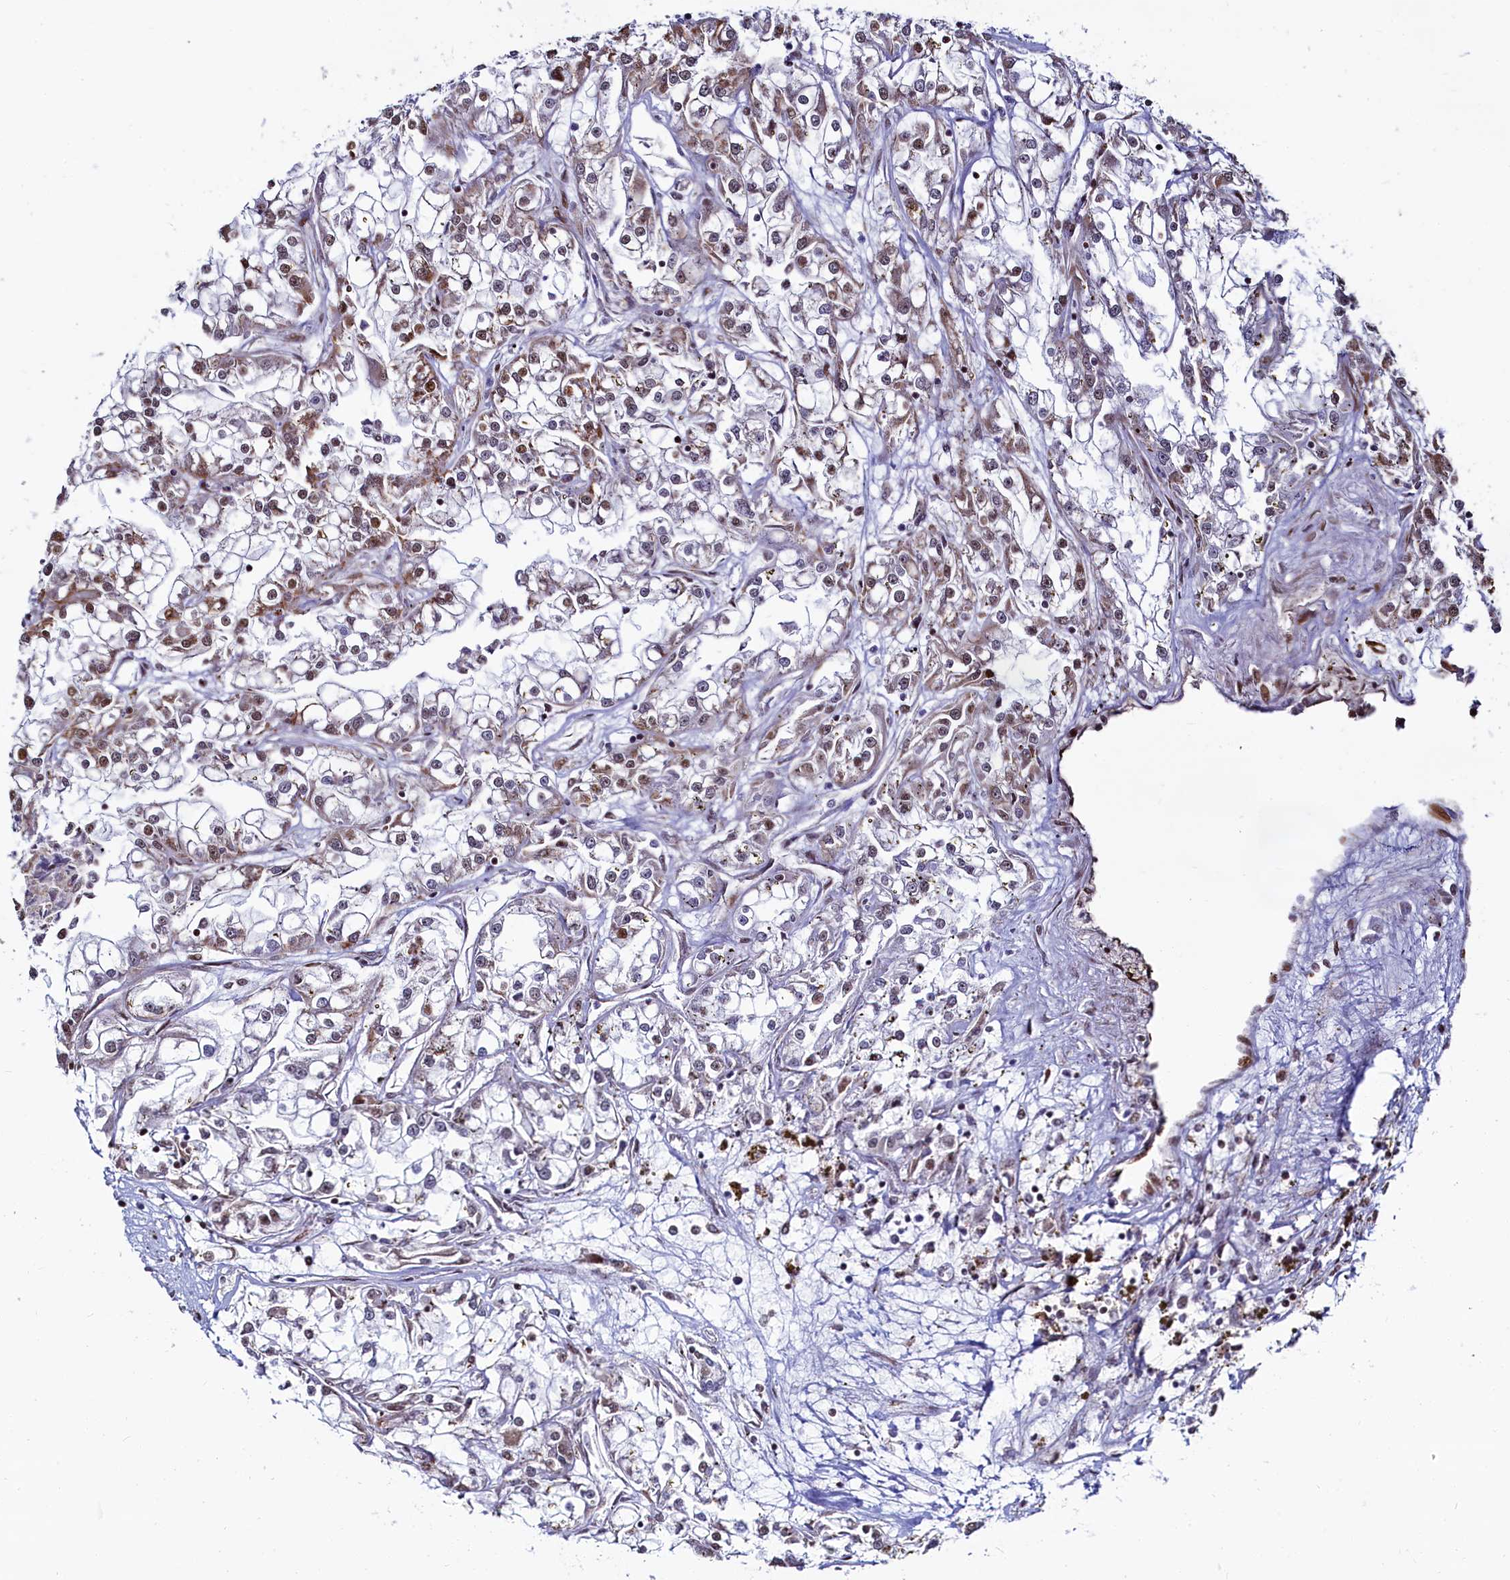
{"staining": {"intensity": "moderate", "quantity": "25%-75%", "location": "cytoplasmic/membranous,nuclear"}, "tissue": "renal cancer", "cell_type": "Tumor cells", "image_type": "cancer", "snomed": [{"axis": "morphology", "description": "Adenocarcinoma, NOS"}, {"axis": "topography", "description": "Kidney"}], "caption": "Moderate cytoplasmic/membranous and nuclear staining is seen in about 25%-75% of tumor cells in renal cancer.", "gene": "HDGFL3", "patient": {"sex": "female", "age": 52}}